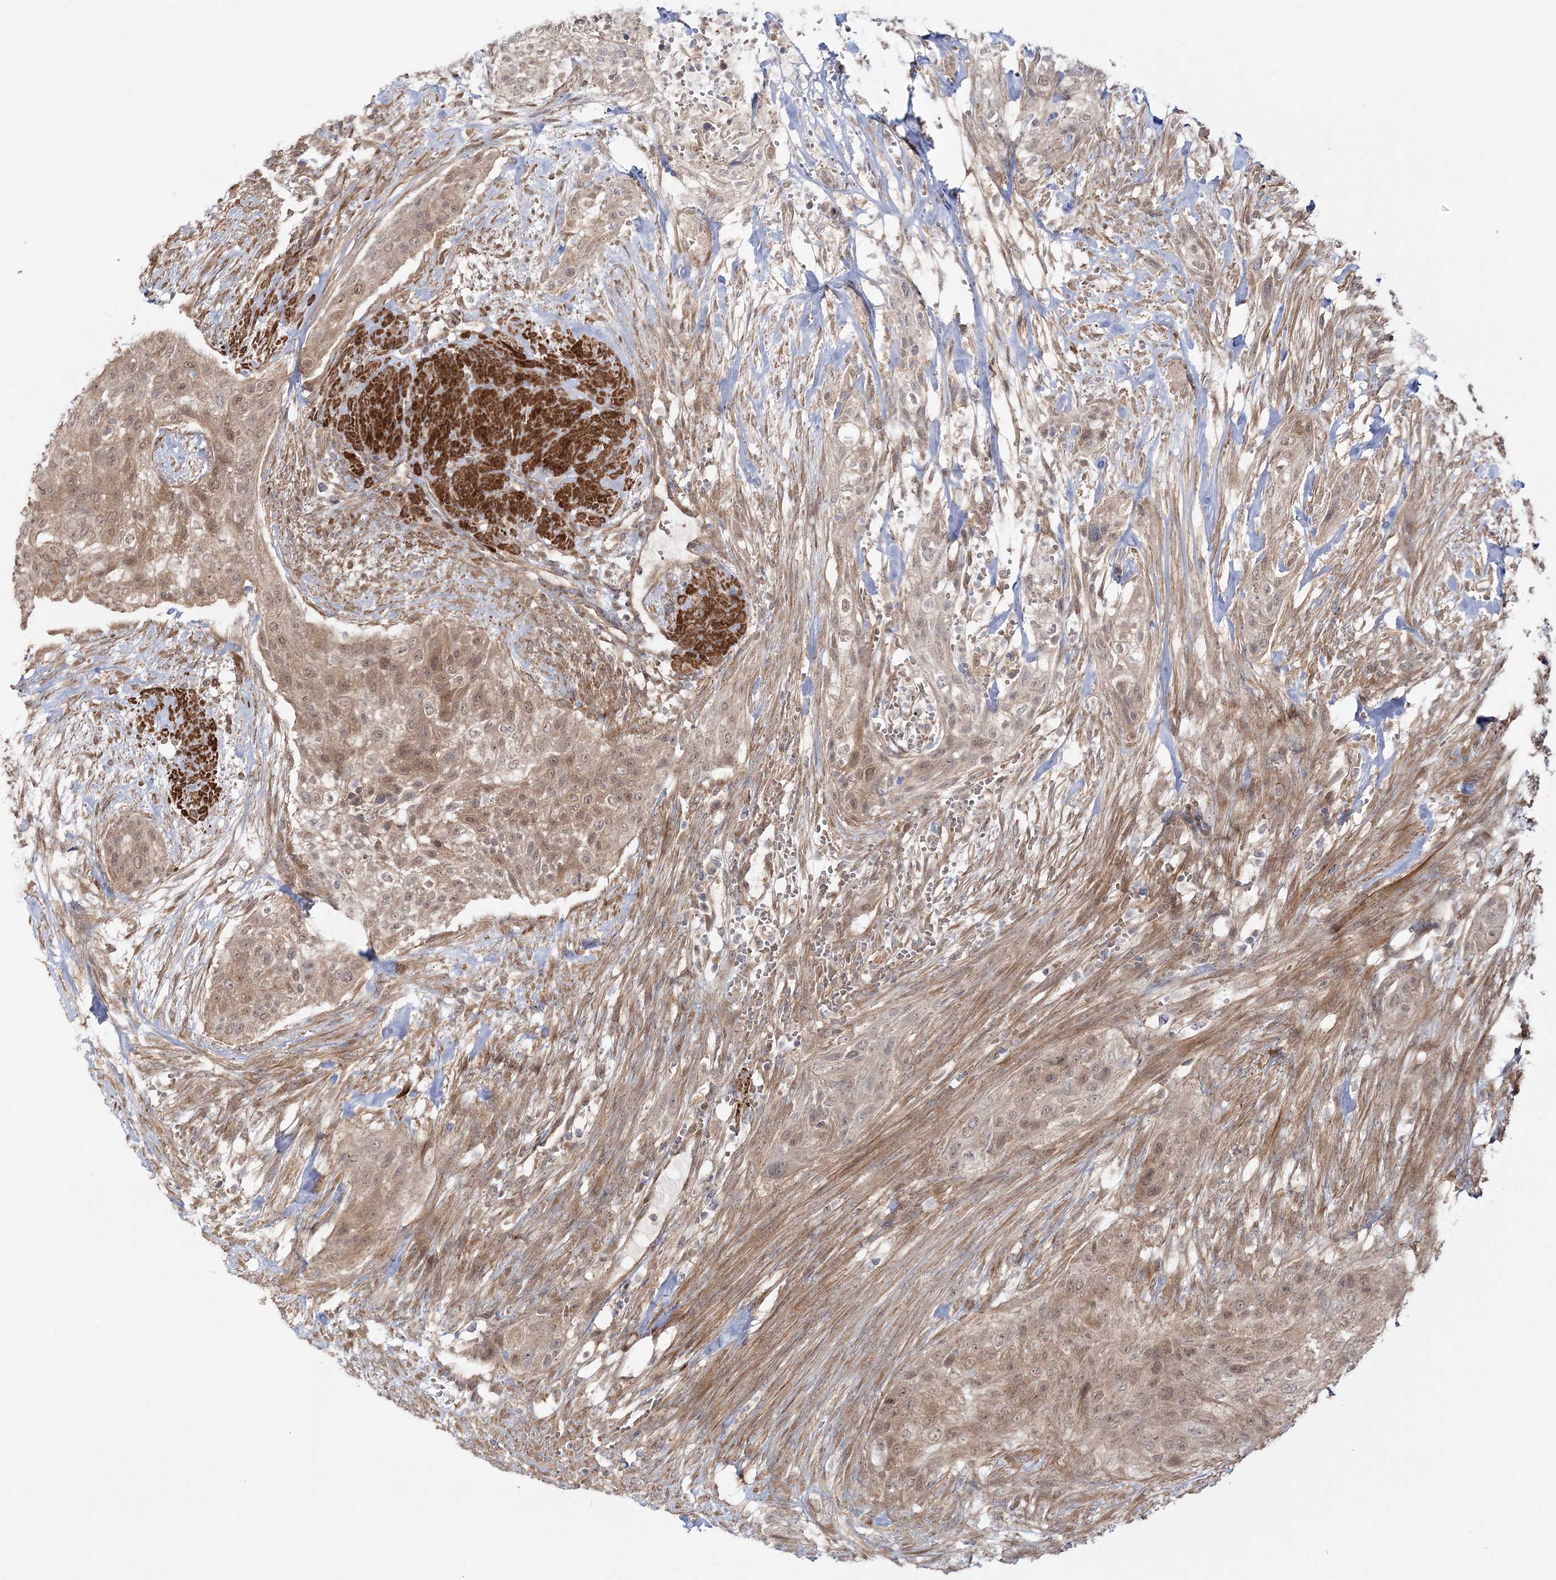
{"staining": {"intensity": "weak", "quantity": ">75%", "location": "cytoplasmic/membranous,nuclear"}, "tissue": "urothelial cancer", "cell_type": "Tumor cells", "image_type": "cancer", "snomed": [{"axis": "morphology", "description": "Urothelial carcinoma, High grade"}, {"axis": "topography", "description": "Urinary bladder"}], "caption": "Urothelial cancer stained with immunohistochemistry reveals weak cytoplasmic/membranous and nuclear expression in approximately >75% of tumor cells. (Stains: DAB in brown, nuclei in blue, Microscopy: brightfield microscopy at high magnification).", "gene": "MOCS2", "patient": {"sex": "male", "age": 35}}